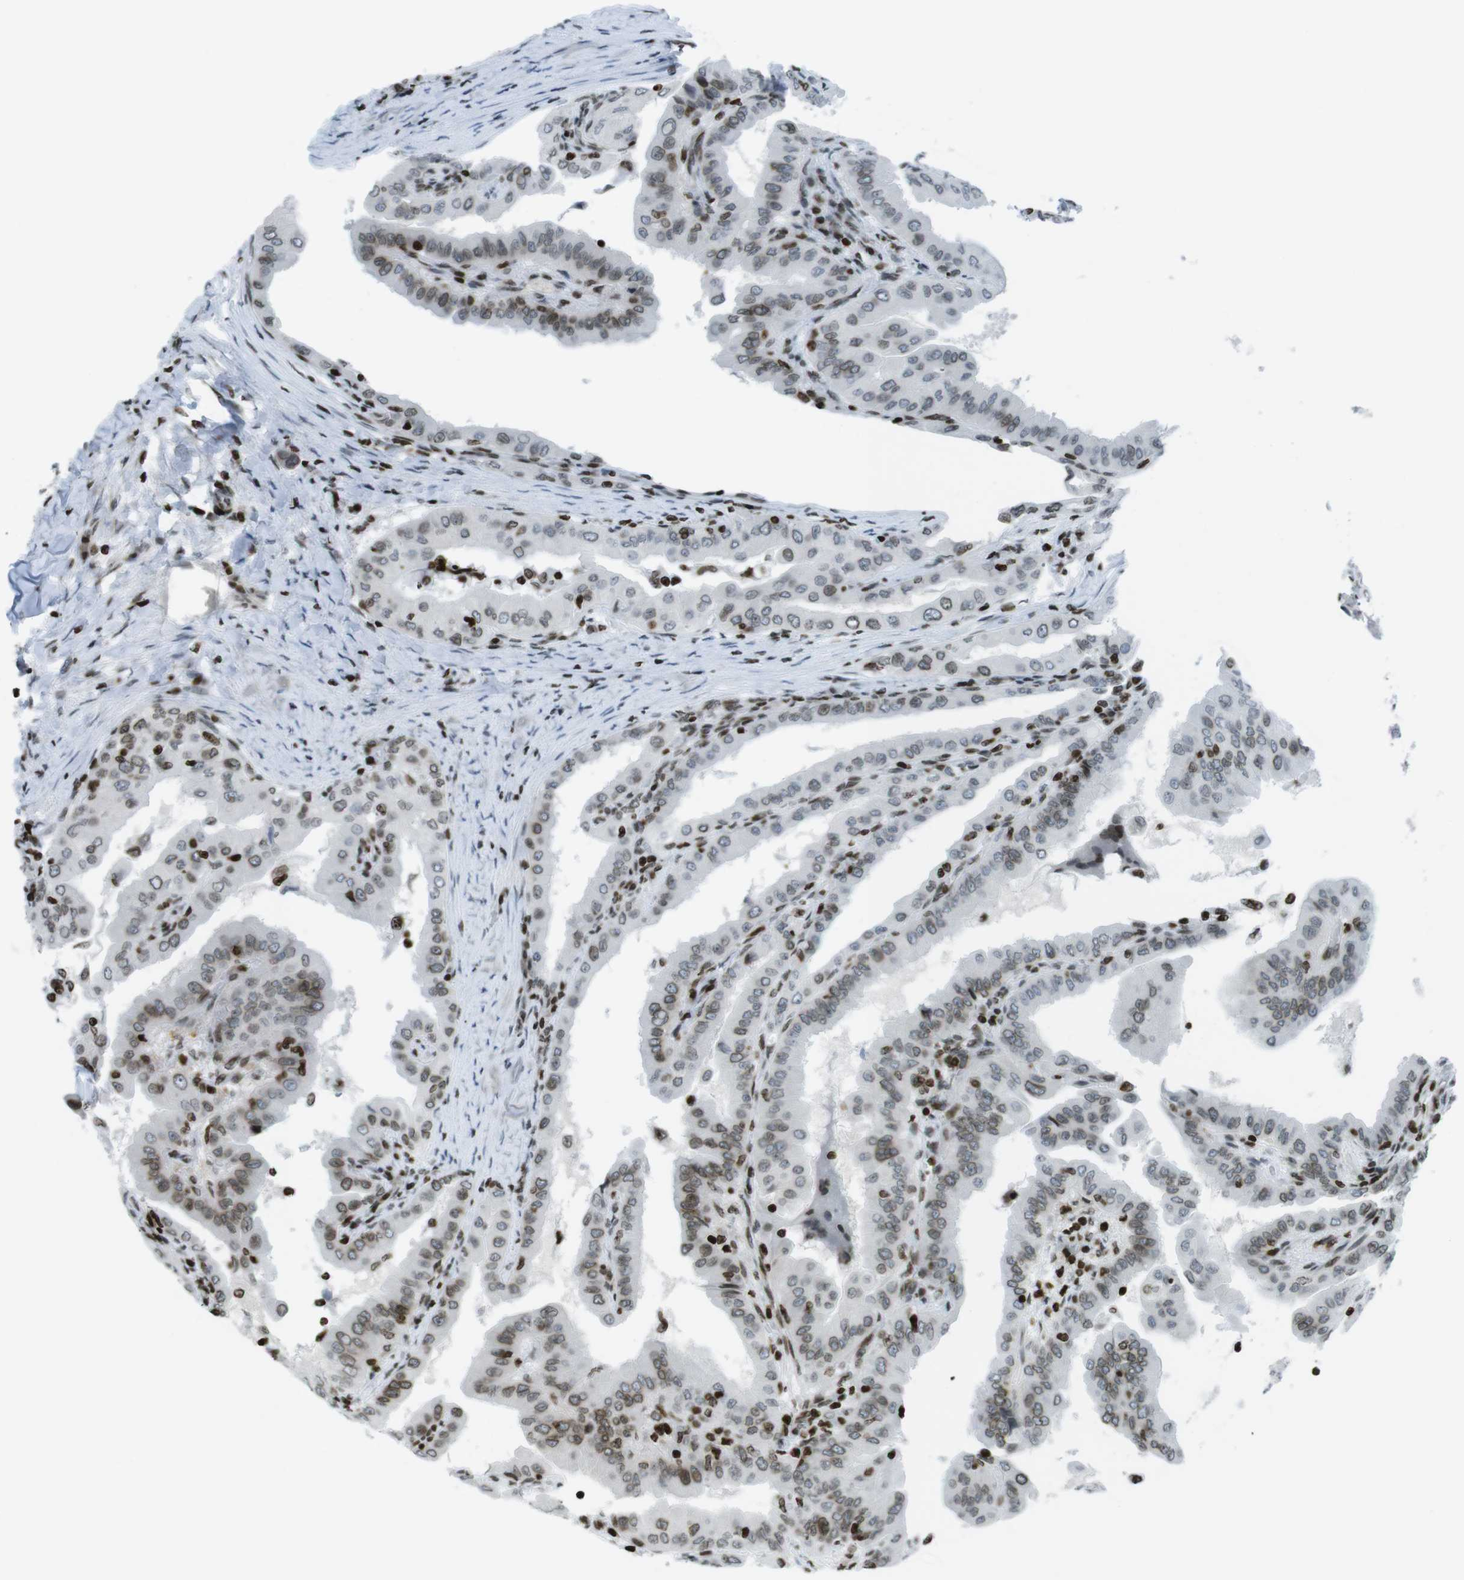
{"staining": {"intensity": "weak", "quantity": "25%-75%", "location": "nuclear"}, "tissue": "thyroid cancer", "cell_type": "Tumor cells", "image_type": "cancer", "snomed": [{"axis": "morphology", "description": "Papillary adenocarcinoma, NOS"}, {"axis": "topography", "description": "Thyroid gland"}], "caption": "Protein expression analysis of thyroid papillary adenocarcinoma displays weak nuclear staining in approximately 25%-75% of tumor cells.", "gene": "H2AC8", "patient": {"sex": "male", "age": 33}}